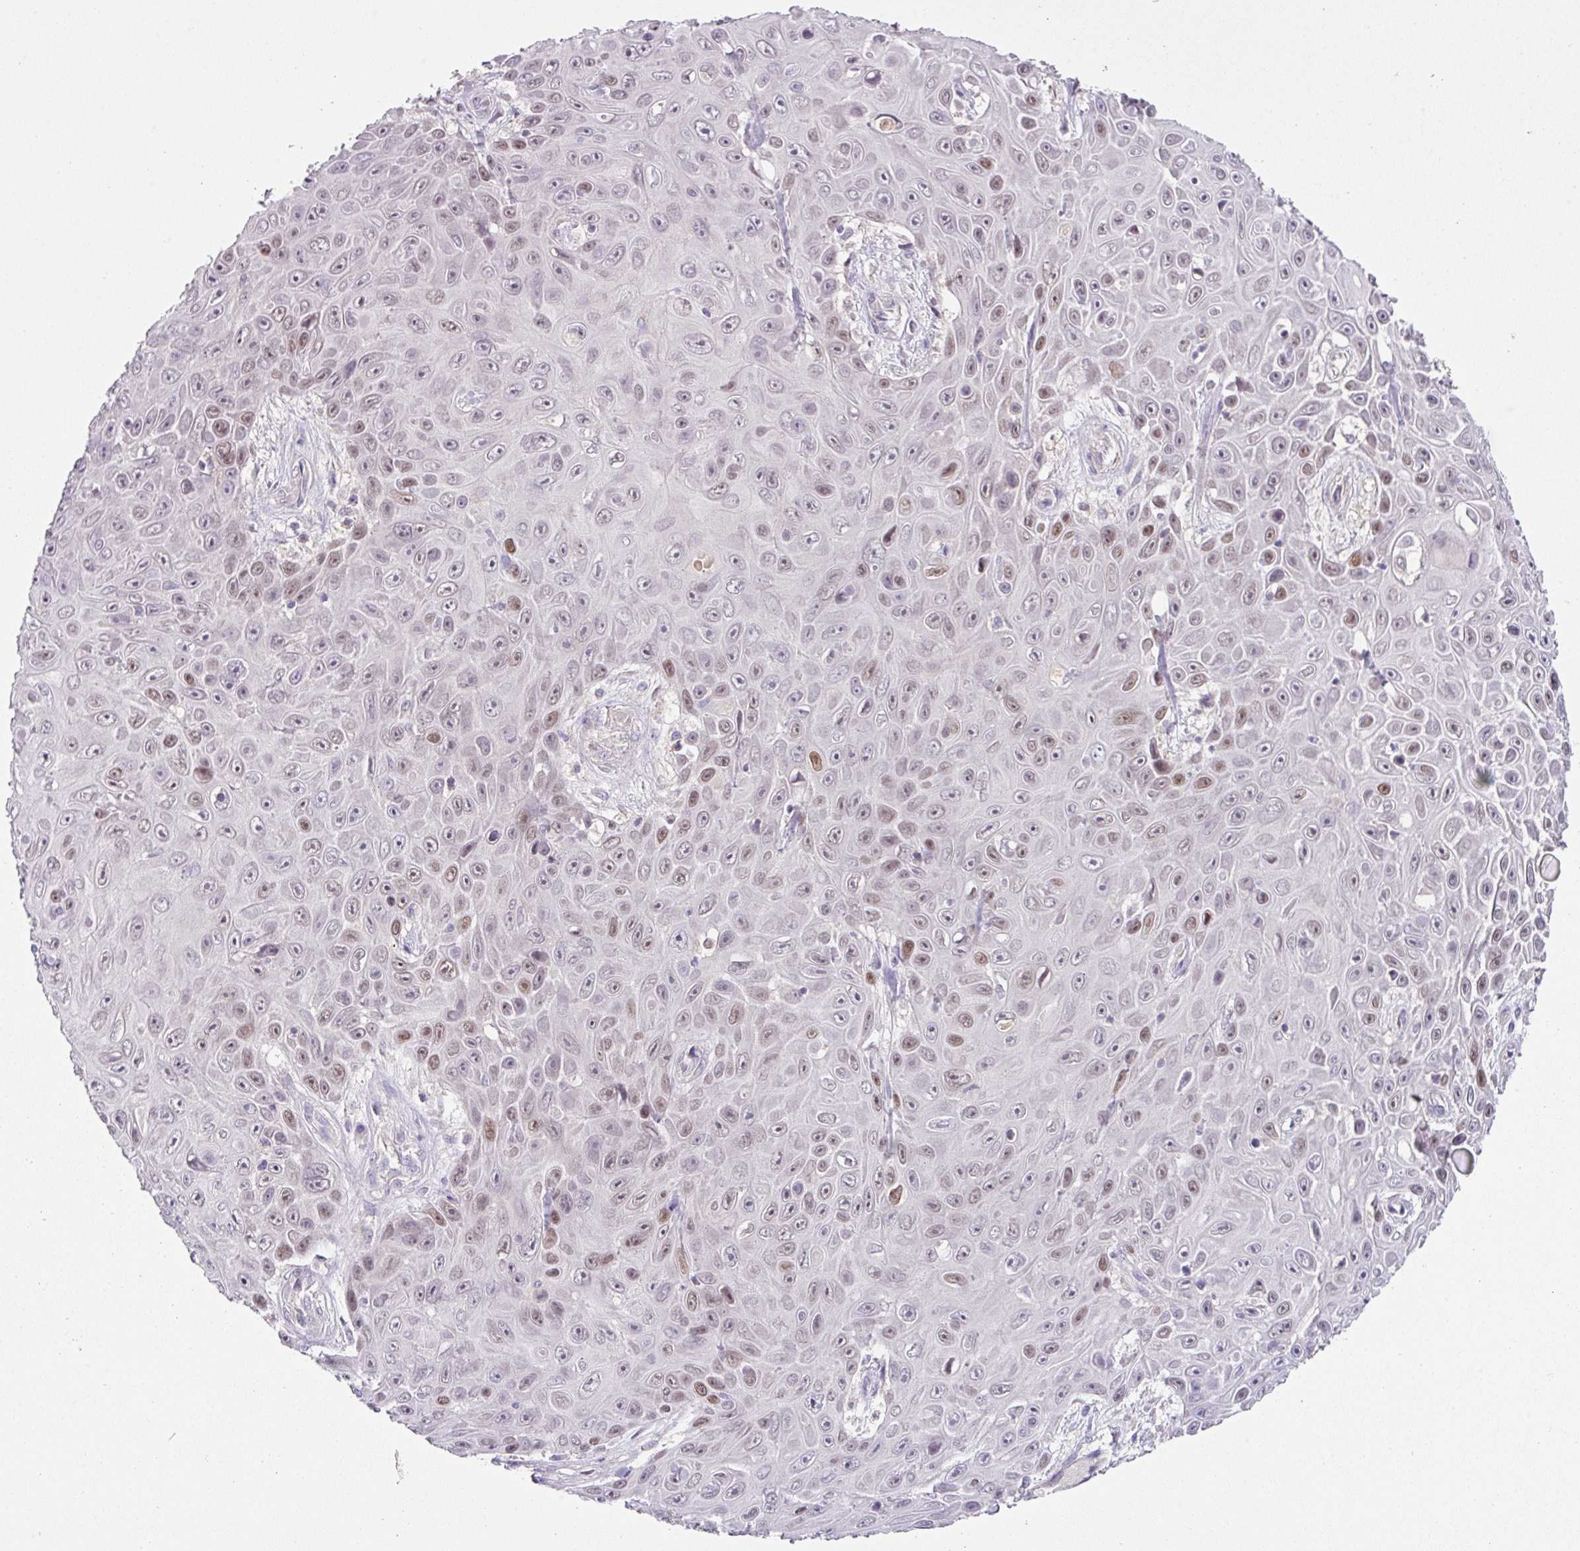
{"staining": {"intensity": "moderate", "quantity": "<25%", "location": "nuclear"}, "tissue": "skin cancer", "cell_type": "Tumor cells", "image_type": "cancer", "snomed": [{"axis": "morphology", "description": "Squamous cell carcinoma, NOS"}, {"axis": "topography", "description": "Skin"}], "caption": "IHC image of neoplastic tissue: human skin cancer stained using immunohistochemistry displays low levels of moderate protein expression localized specifically in the nuclear of tumor cells, appearing as a nuclear brown color.", "gene": "HOXC13", "patient": {"sex": "male", "age": 82}}